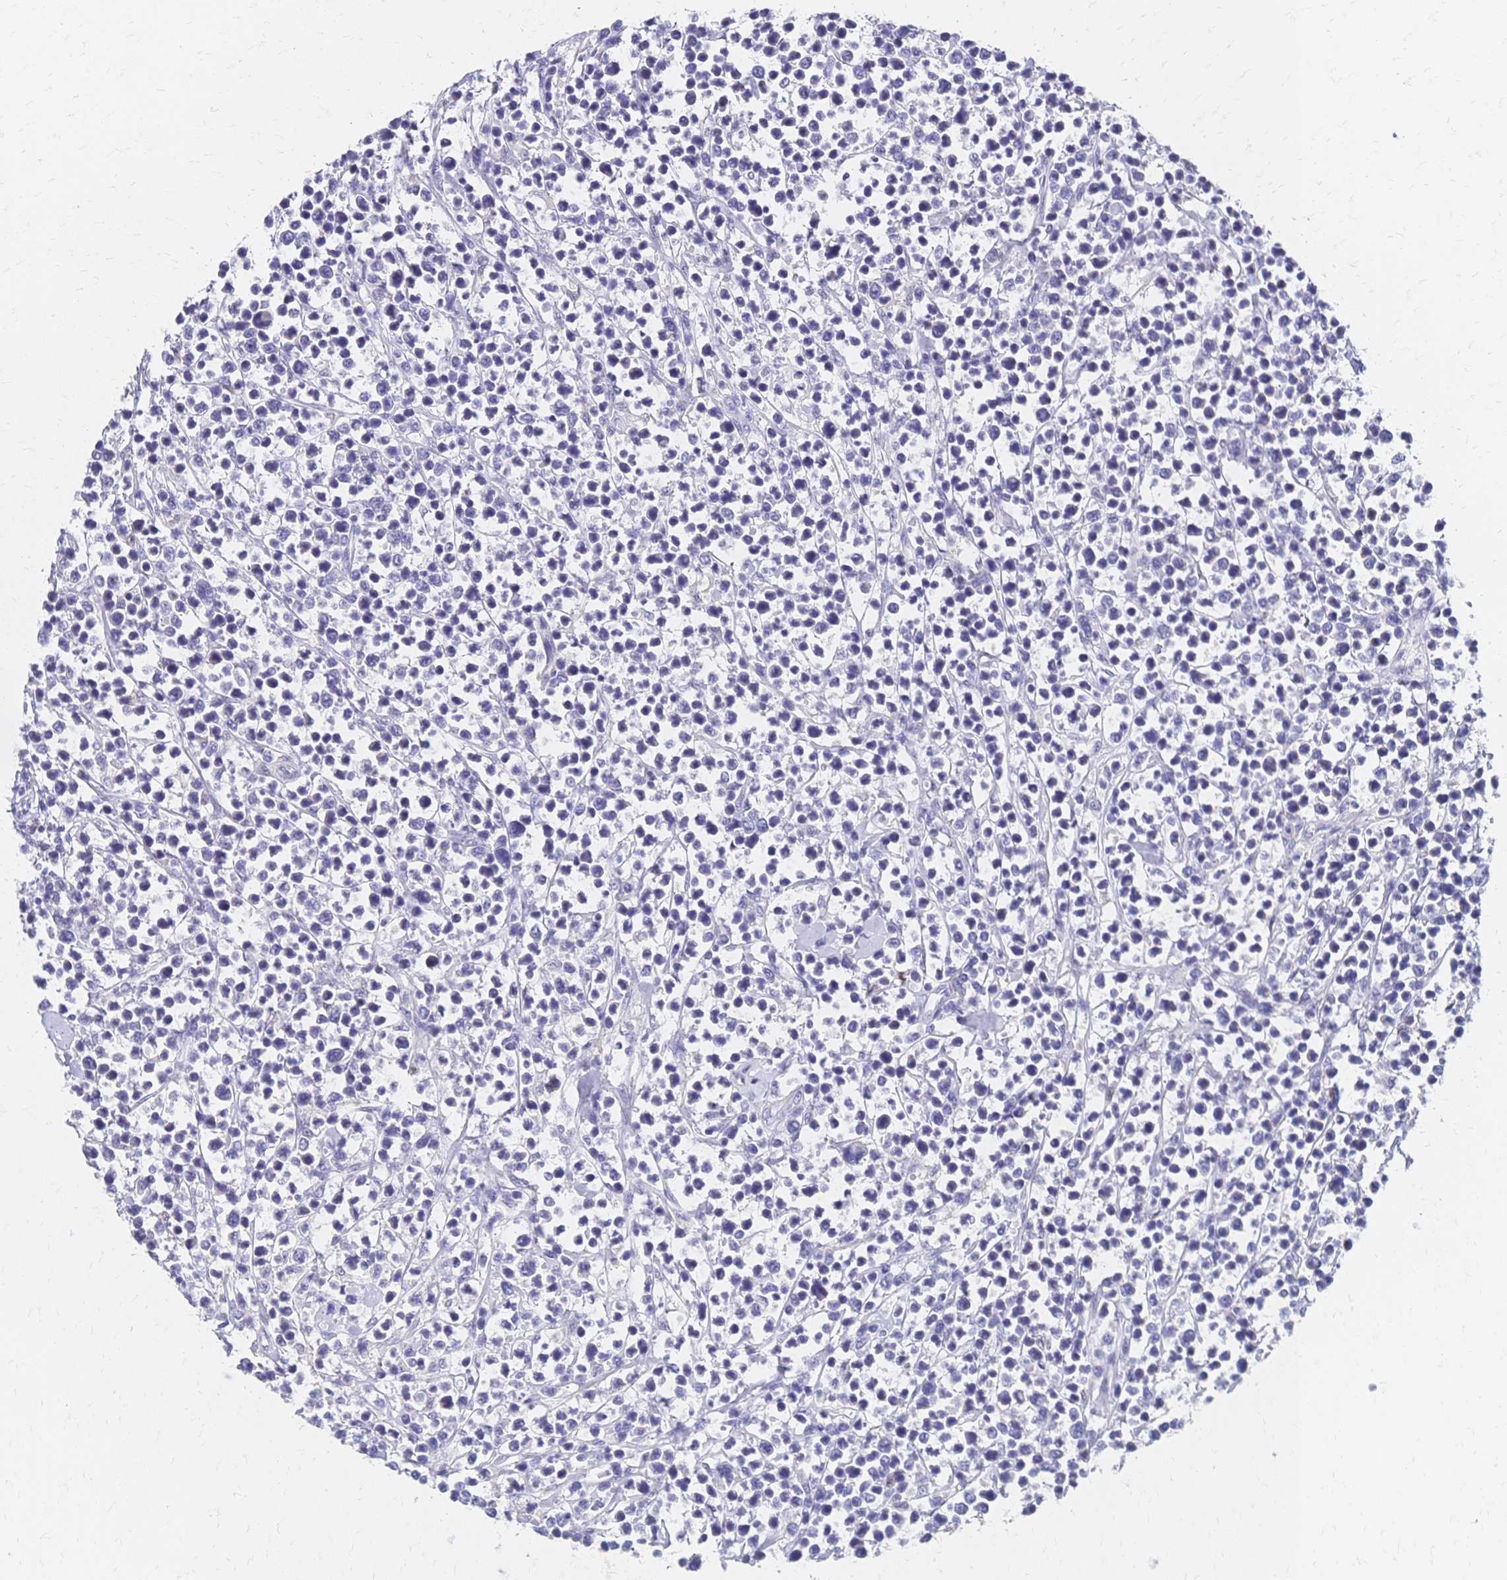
{"staining": {"intensity": "negative", "quantity": "none", "location": "none"}, "tissue": "lymphoma", "cell_type": "Tumor cells", "image_type": "cancer", "snomed": [{"axis": "morphology", "description": "Malignant lymphoma, non-Hodgkin's type, High grade"}, {"axis": "topography", "description": "Soft tissue"}], "caption": "There is no significant positivity in tumor cells of malignant lymphoma, non-Hodgkin's type (high-grade).", "gene": "DTNB", "patient": {"sex": "female", "age": 56}}